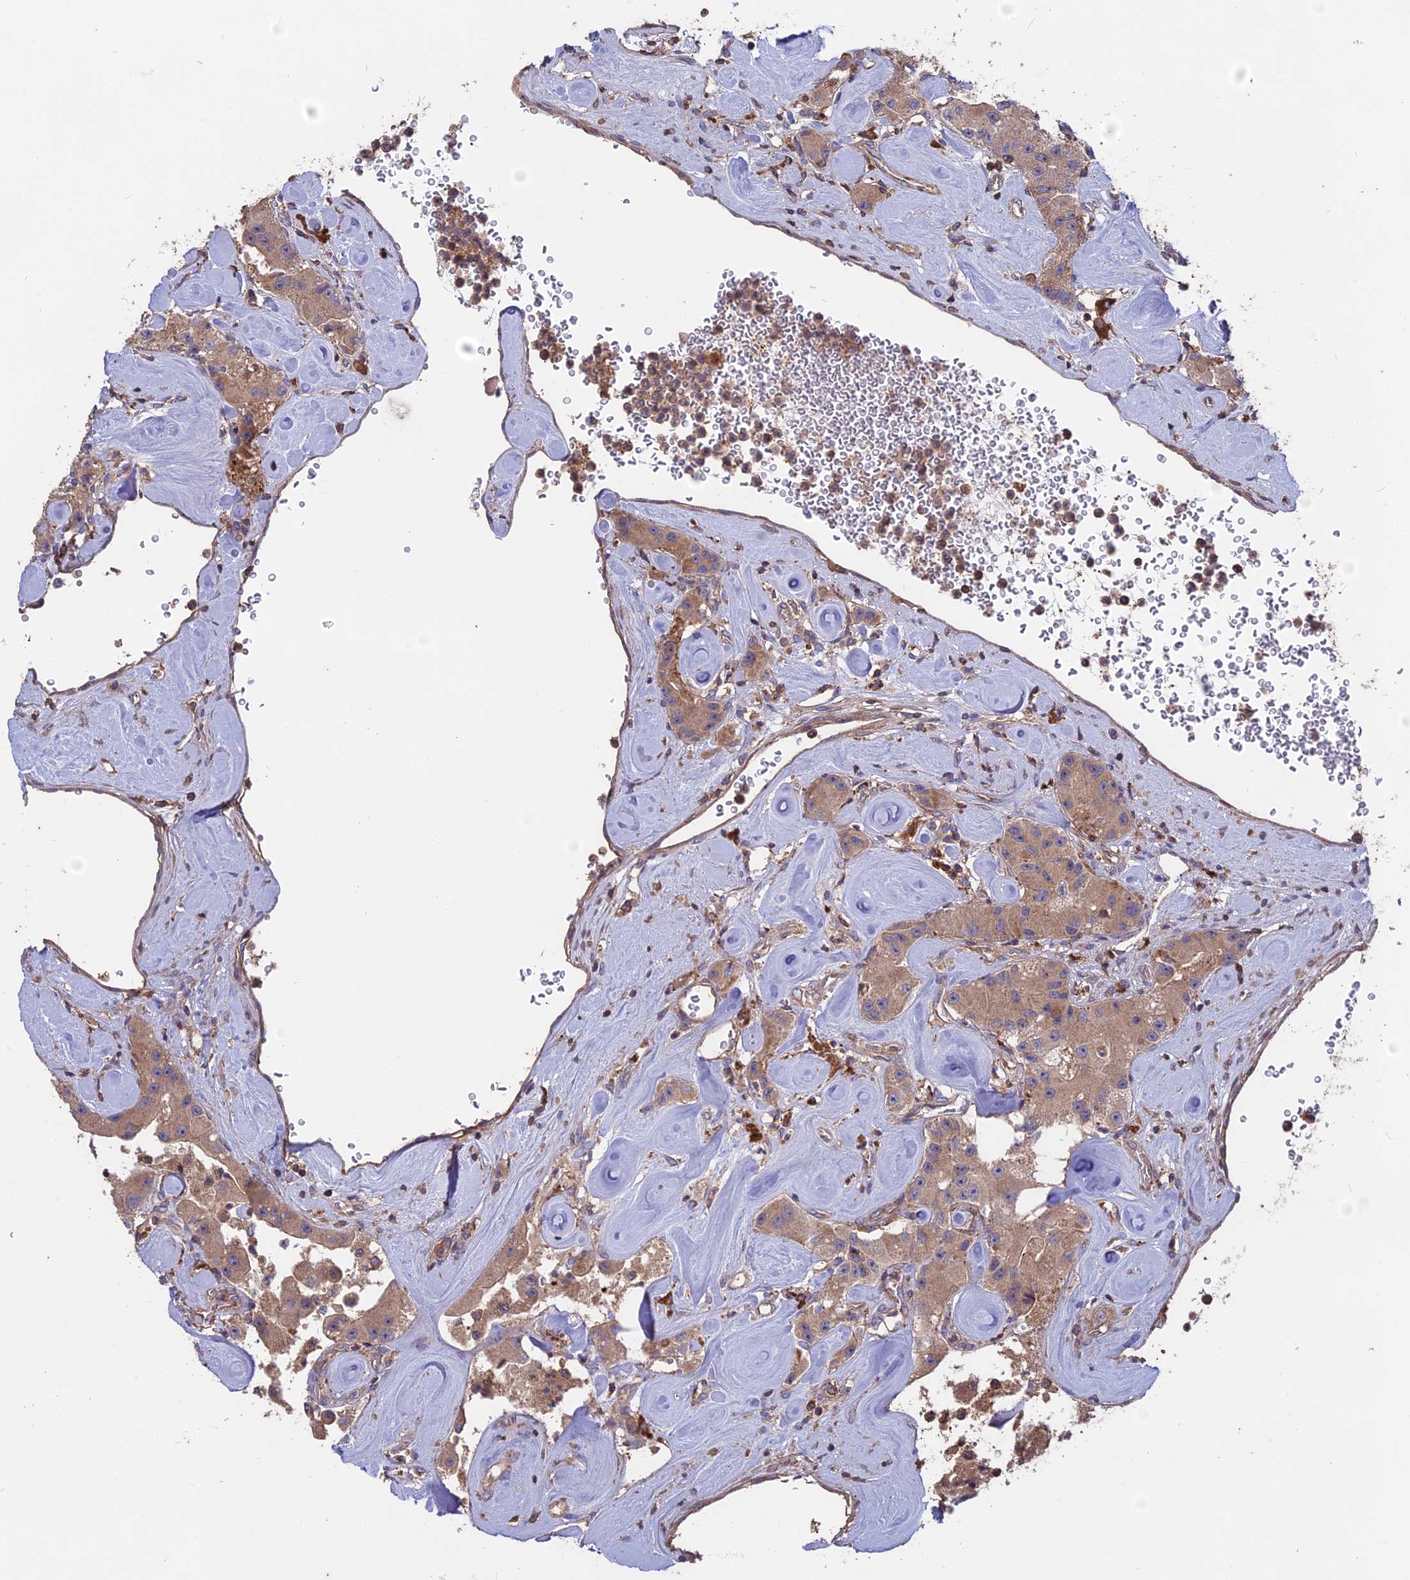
{"staining": {"intensity": "moderate", "quantity": ">75%", "location": "cytoplasmic/membranous"}, "tissue": "carcinoid", "cell_type": "Tumor cells", "image_type": "cancer", "snomed": [{"axis": "morphology", "description": "Carcinoid, malignant, NOS"}, {"axis": "topography", "description": "Pancreas"}], "caption": "Human malignant carcinoid stained with a protein marker exhibits moderate staining in tumor cells.", "gene": "NUDT8", "patient": {"sex": "male", "age": 41}}